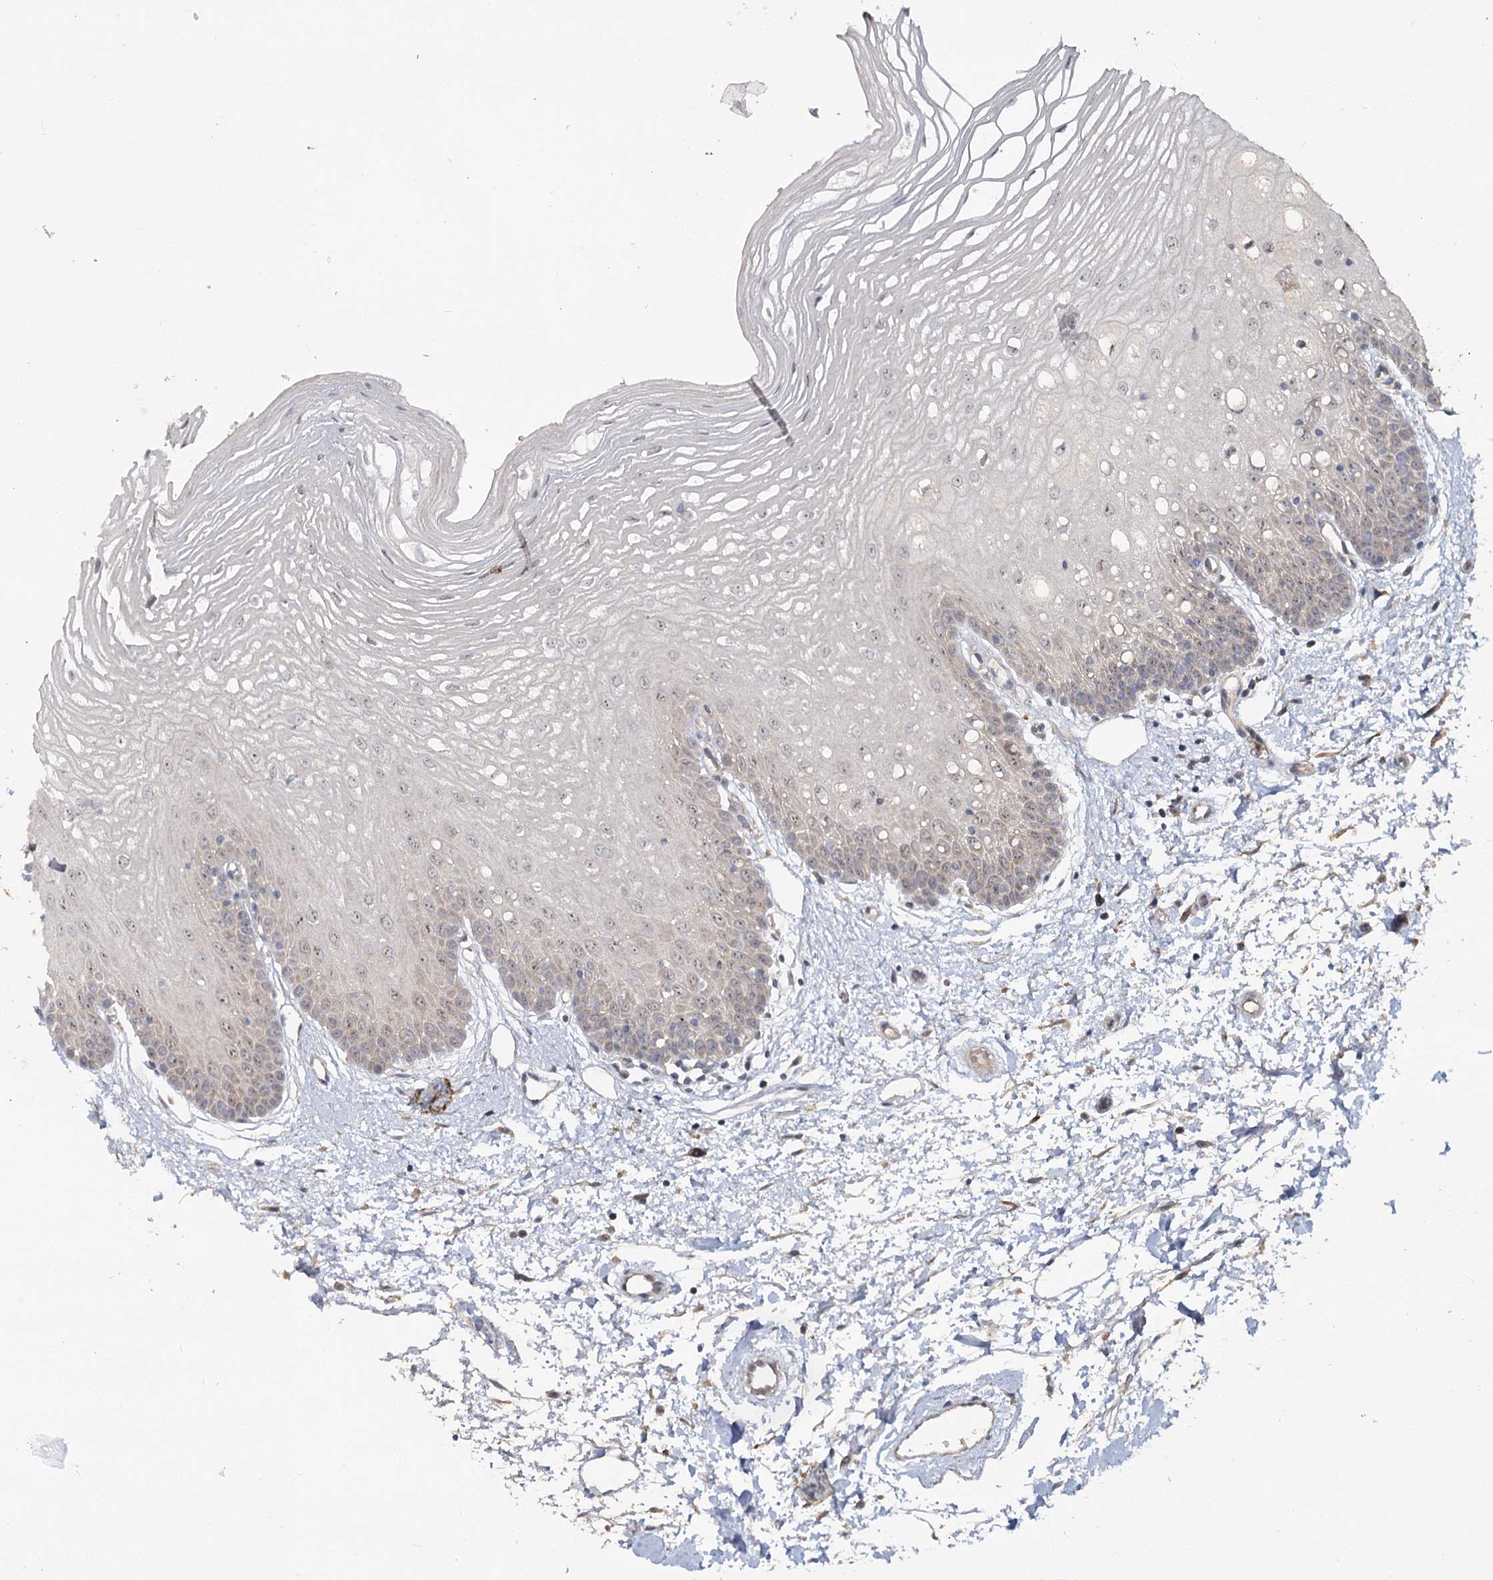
{"staining": {"intensity": "weak", "quantity": "<25%", "location": "nuclear"}, "tissue": "oral mucosa", "cell_type": "Squamous epithelial cells", "image_type": "normal", "snomed": [{"axis": "morphology", "description": "Normal tissue, NOS"}, {"axis": "topography", "description": "Oral tissue"}, {"axis": "topography", "description": "Tounge, NOS"}], "caption": "Immunohistochemical staining of benign oral mucosa reveals no significant positivity in squamous epithelial cells. The staining was performed using DAB to visualize the protein expression in brown, while the nuclei were stained in blue with hematoxylin (Magnification: 20x).", "gene": "ANGPTL5", "patient": {"sex": "female", "age": 73}}